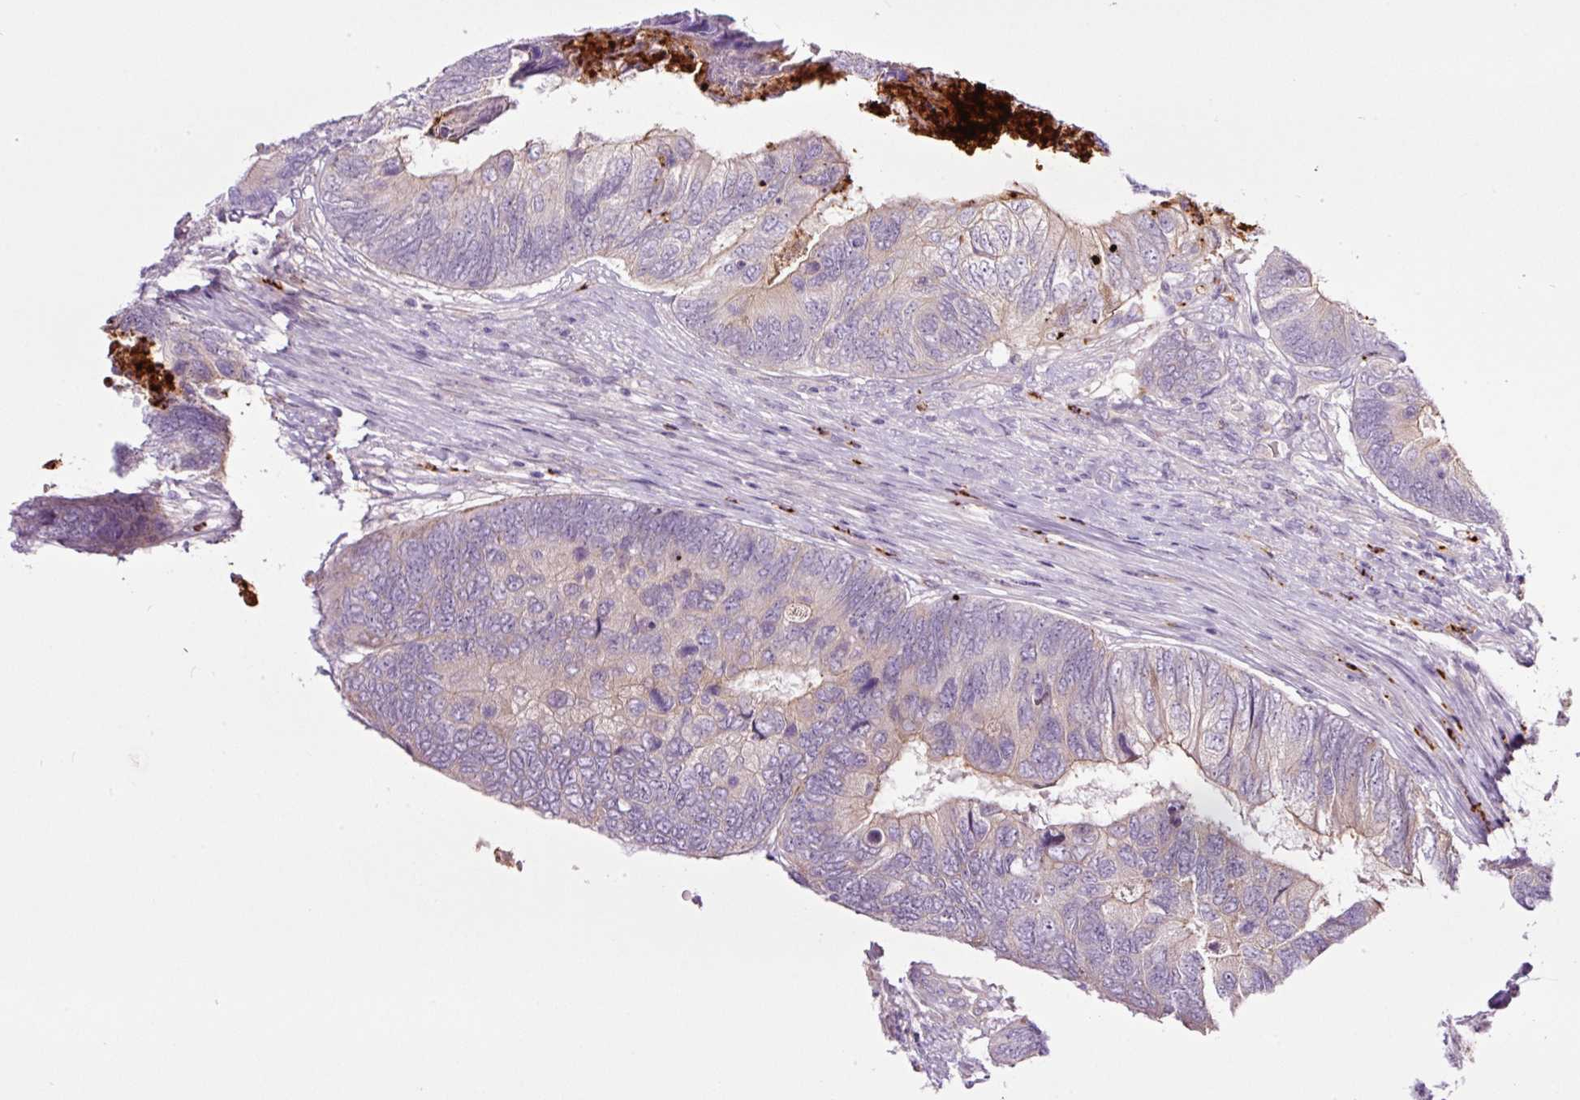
{"staining": {"intensity": "weak", "quantity": "<25%", "location": "cytoplasmic/membranous"}, "tissue": "colorectal cancer", "cell_type": "Tumor cells", "image_type": "cancer", "snomed": [{"axis": "morphology", "description": "Adenocarcinoma, NOS"}, {"axis": "topography", "description": "Colon"}], "caption": "Photomicrograph shows no significant protein positivity in tumor cells of adenocarcinoma (colorectal).", "gene": "SH2D6", "patient": {"sex": "female", "age": 67}}